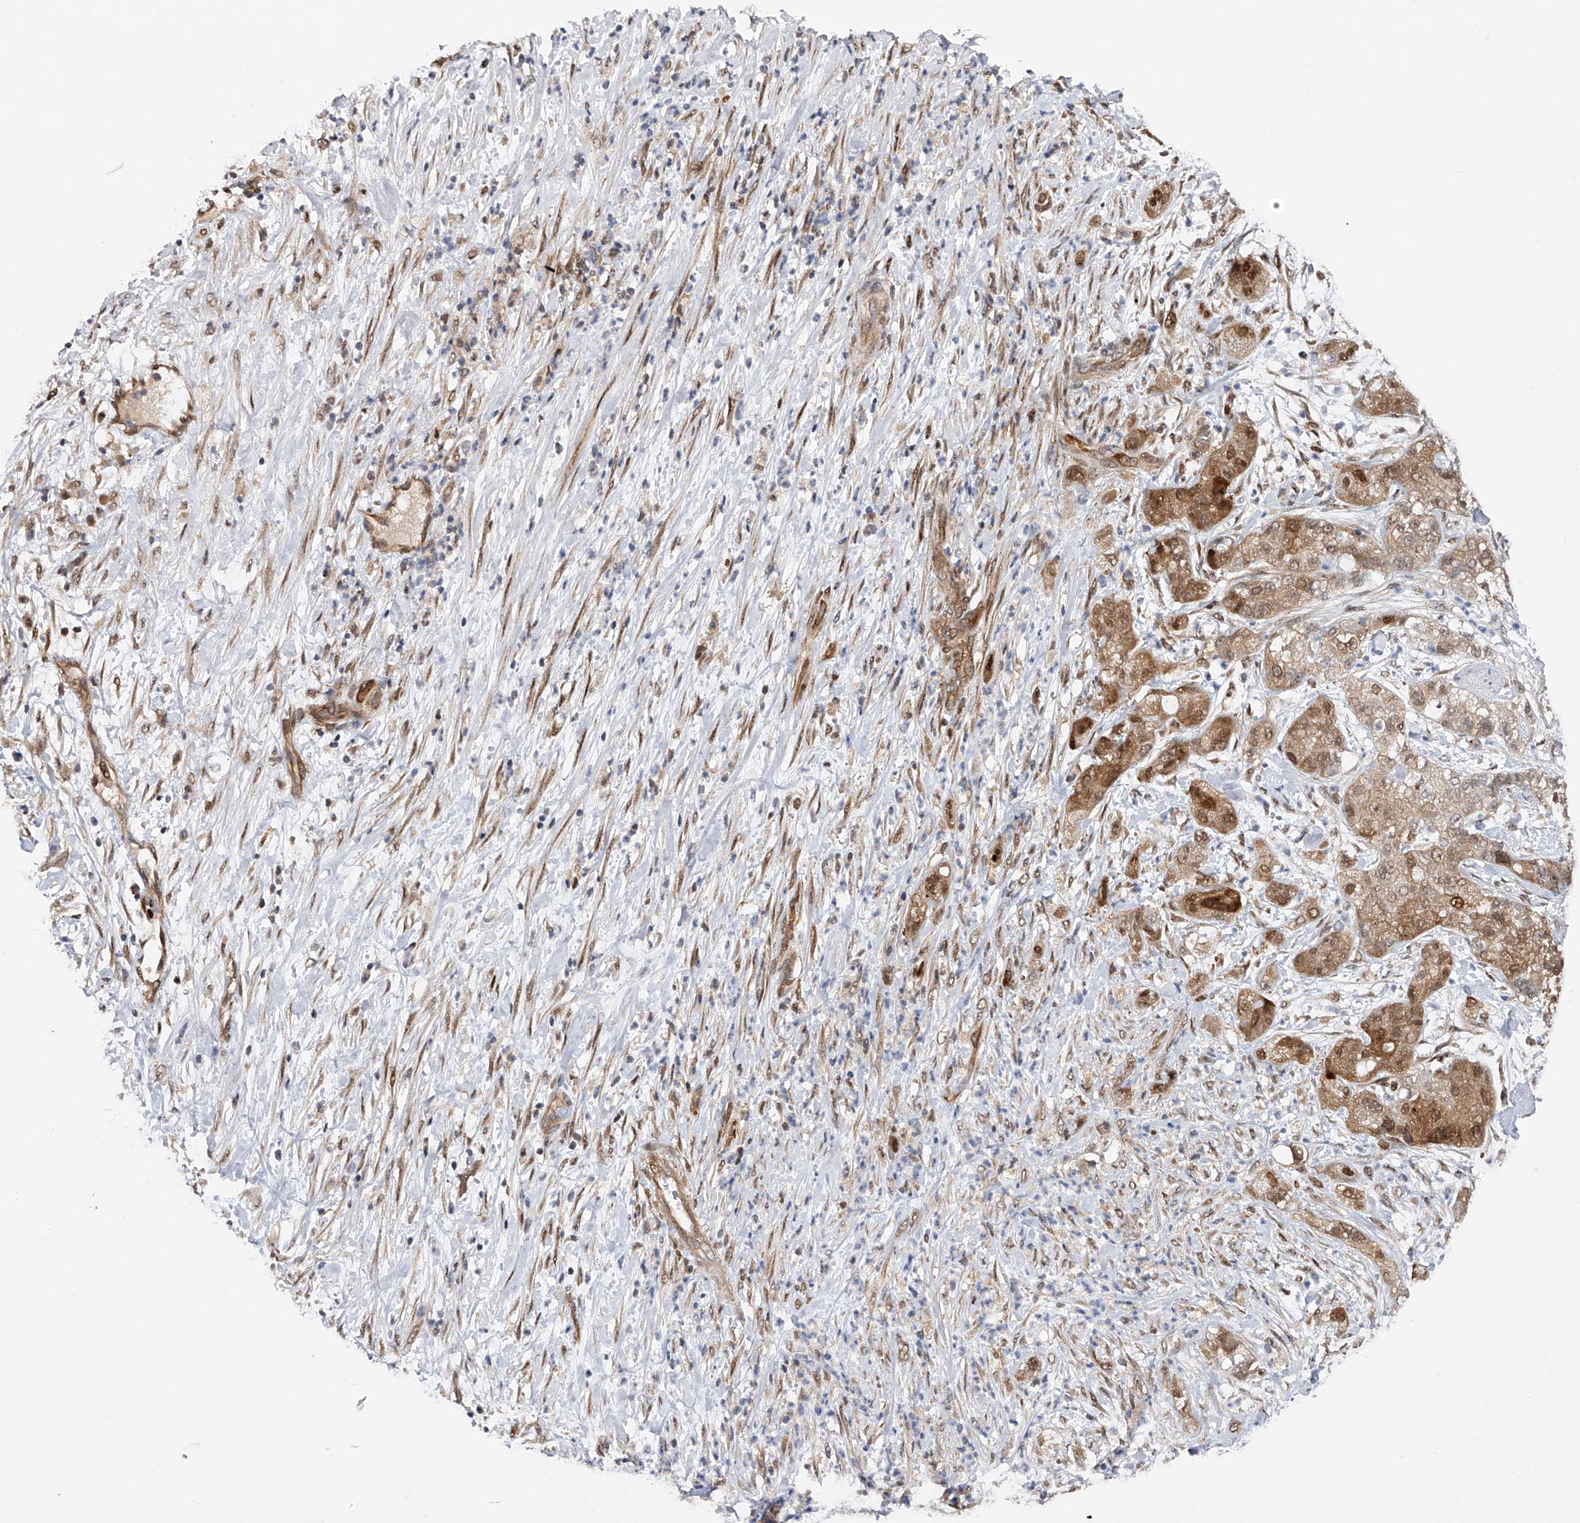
{"staining": {"intensity": "moderate", "quantity": ">75%", "location": "cytoplasmic/membranous,nuclear"}, "tissue": "pancreatic cancer", "cell_type": "Tumor cells", "image_type": "cancer", "snomed": [{"axis": "morphology", "description": "Adenocarcinoma, NOS"}, {"axis": "topography", "description": "Pancreas"}], "caption": "Approximately >75% of tumor cells in human adenocarcinoma (pancreatic) display moderate cytoplasmic/membranous and nuclear protein staining as visualized by brown immunohistochemical staining.", "gene": "RWDD2A", "patient": {"sex": "female", "age": 78}}